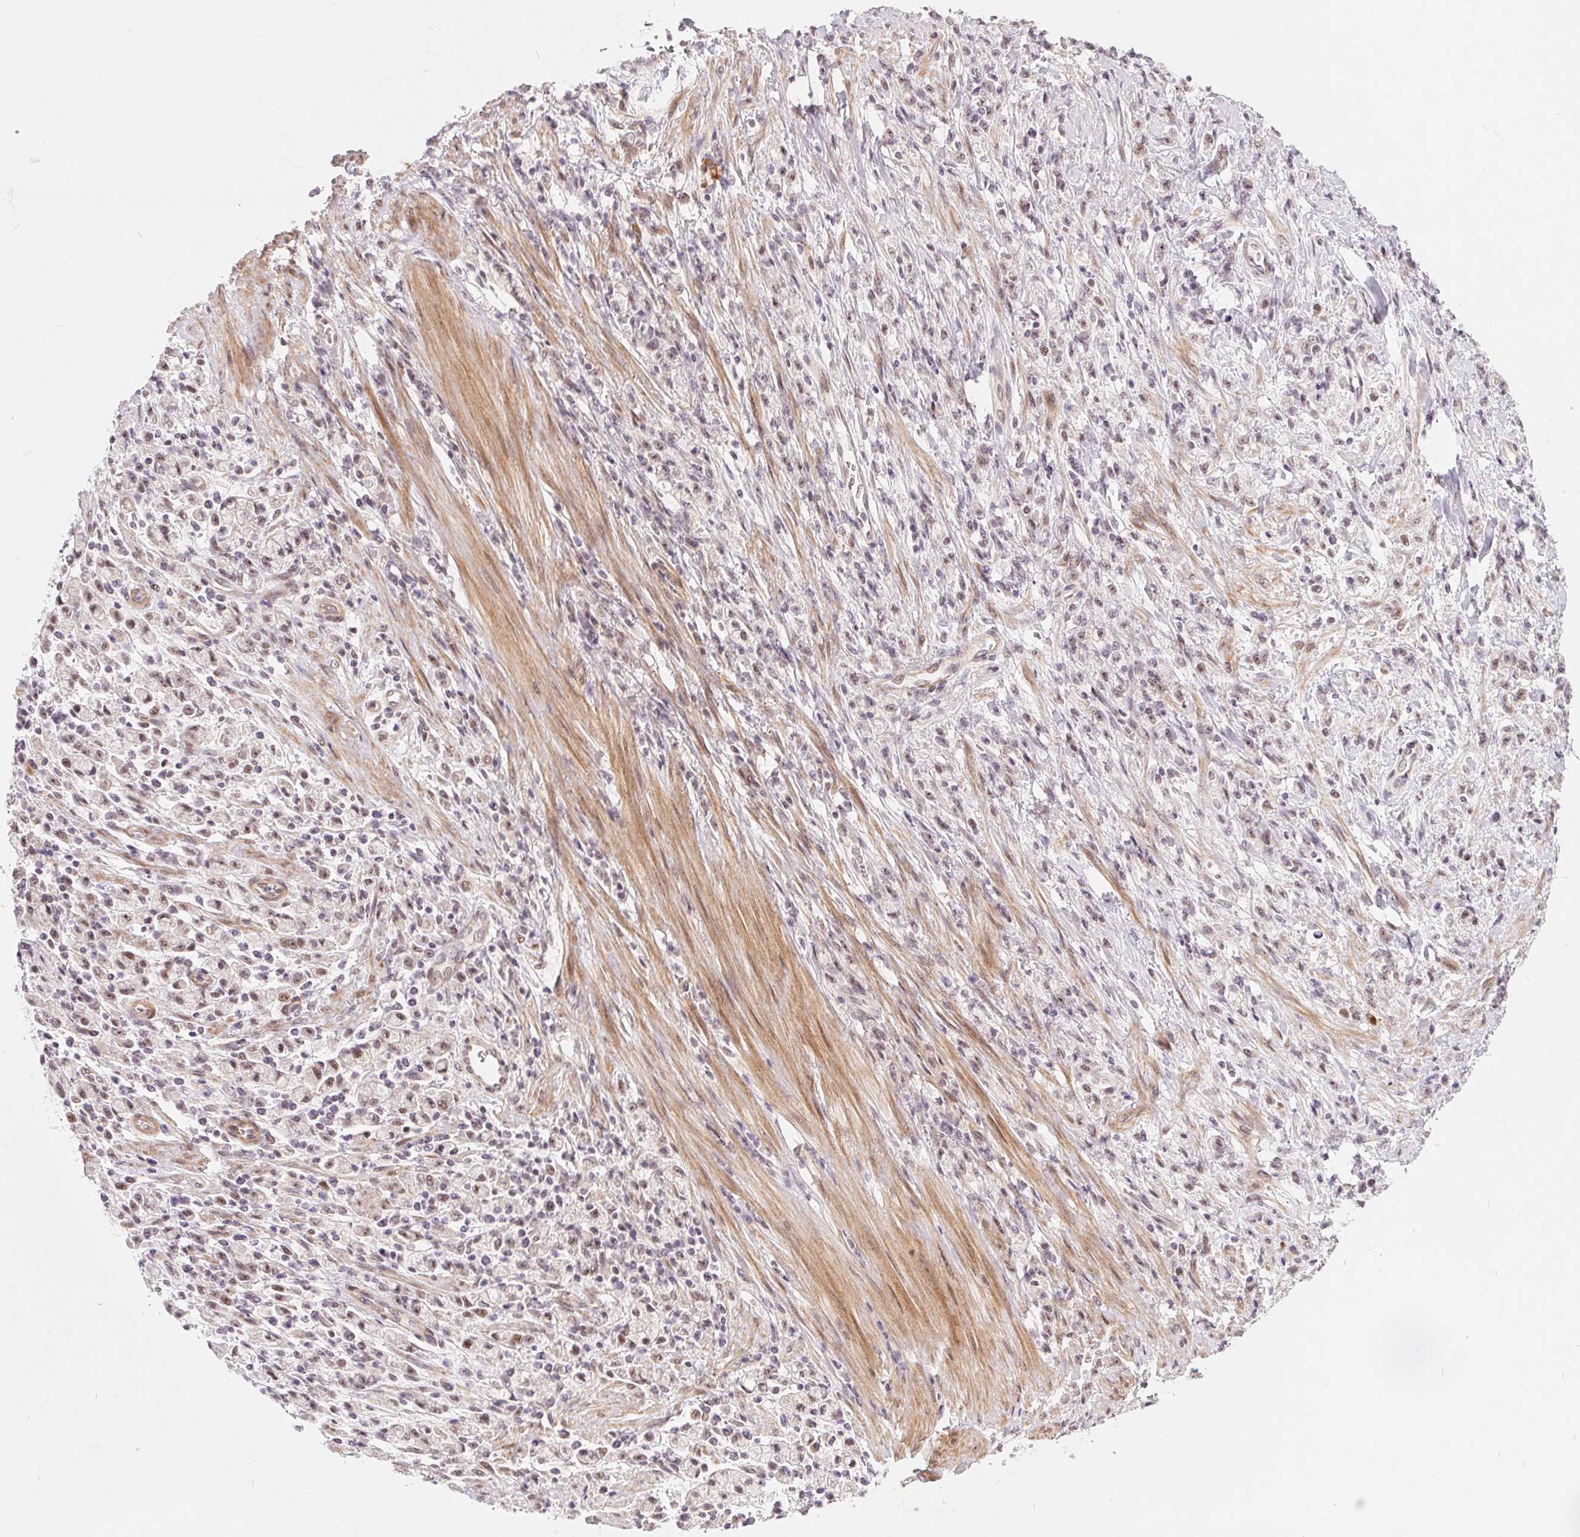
{"staining": {"intensity": "moderate", "quantity": "<25%", "location": "nuclear"}, "tissue": "stomach cancer", "cell_type": "Tumor cells", "image_type": "cancer", "snomed": [{"axis": "morphology", "description": "Adenocarcinoma, NOS"}, {"axis": "topography", "description": "Stomach"}], "caption": "Moderate nuclear protein staining is seen in about <25% of tumor cells in stomach adenocarcinoma. The protein is stained brown, and the nuclei are stained in blue (DAB (3,3'-diaminobenzidine) IHC with brightfield microscopy, high magnification).", "gene": "NRG2", "patient": {"sex": "male", "age": 77}}